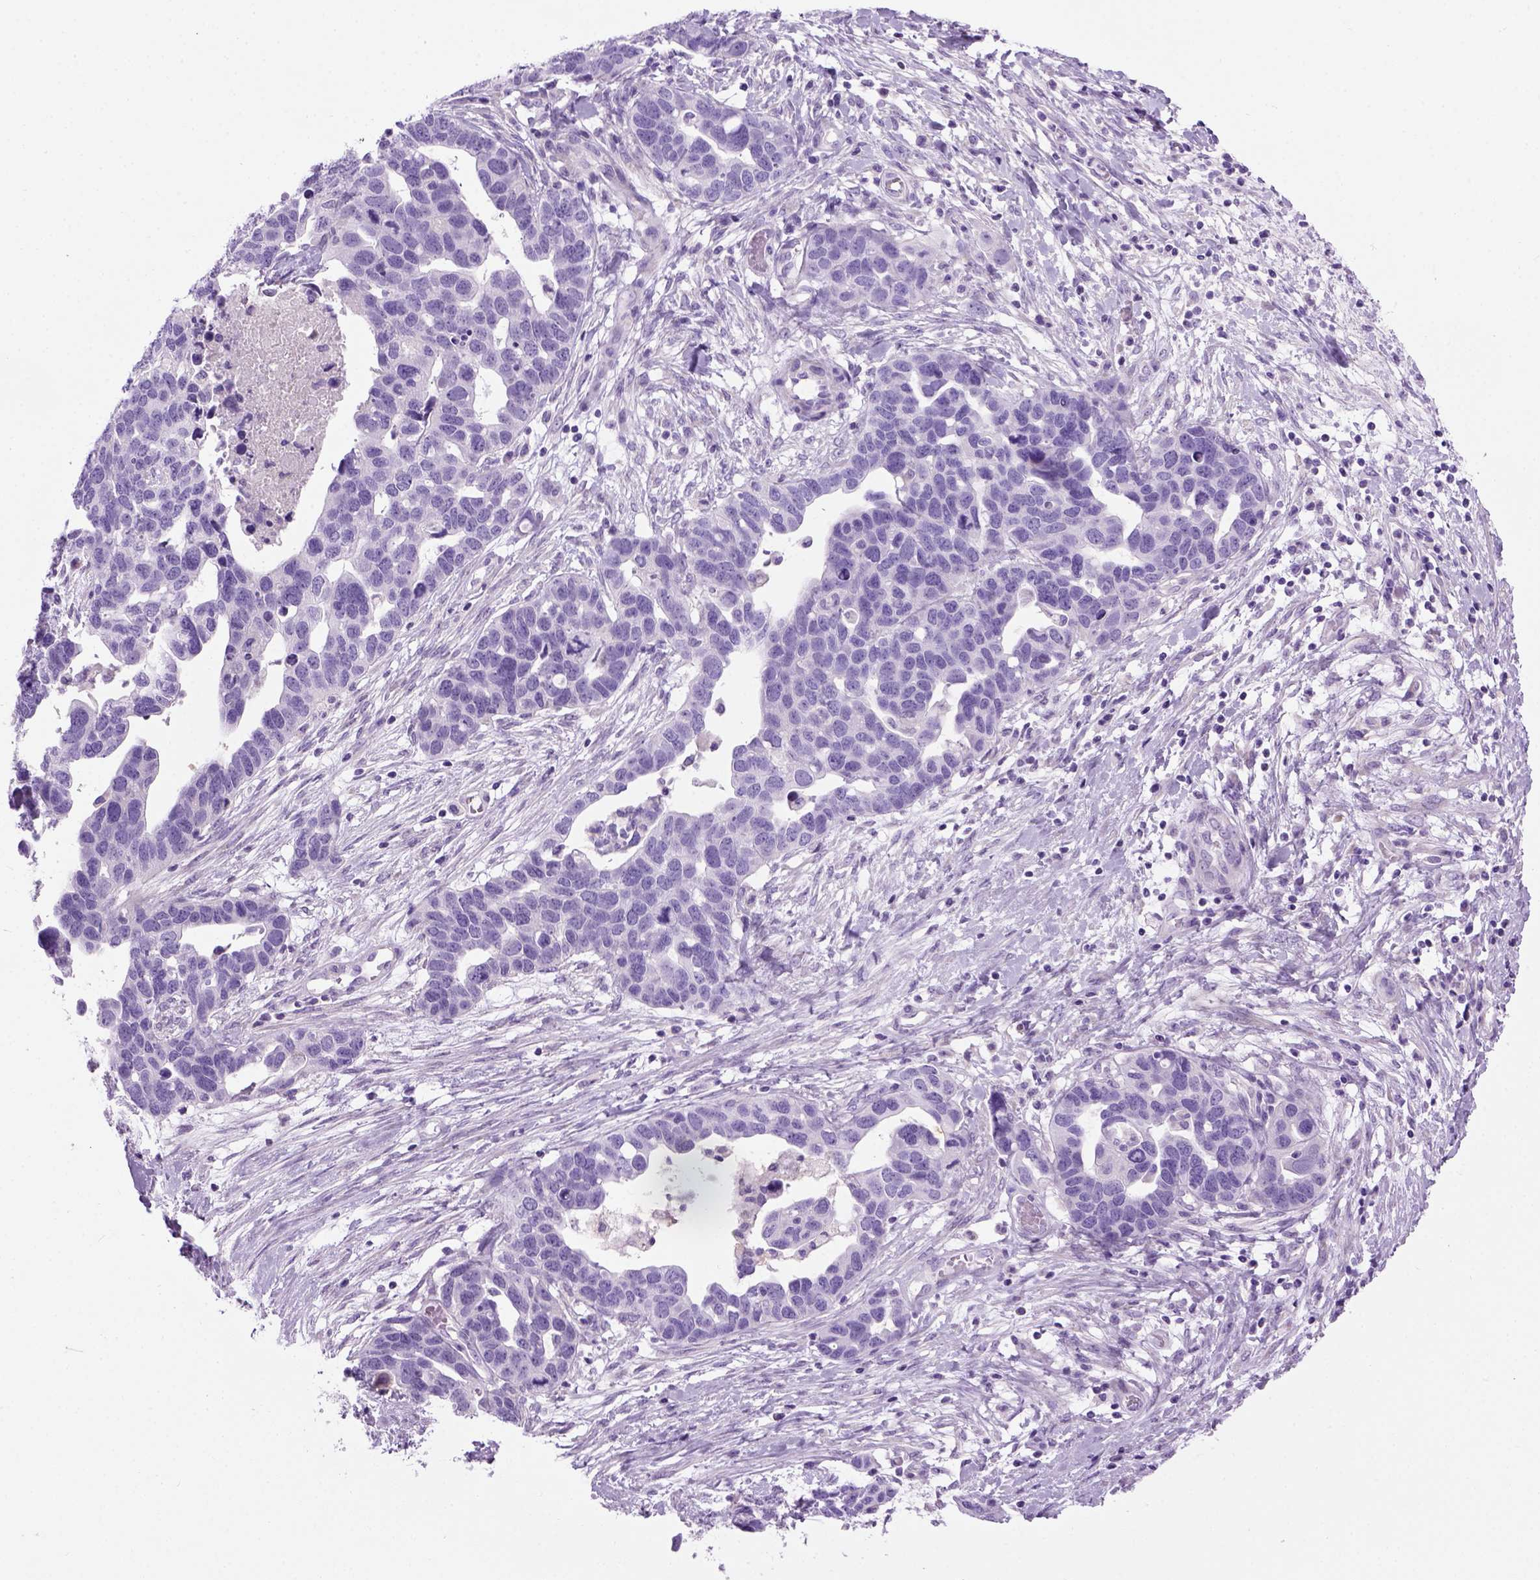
{"staining": {"intensity": "negative", "quantity": "none", "location": "none"}, "tissue": "ovarian cancer", "cell_type": "Tumor cells", "image_type": "cancer", "snomed": [{"axis": "morphology", "description": "Cystadenocarcinoma, serous, NOS"}, {"axis": "topography", "description": "Ovary"}], "caption": "This photomicrograph is of ovarian cancer stained with IHC to label a protein in brown with the nuclei are counter-stained blue. There is no staining in tumor cells. (DAB (3,3'-diaminobenzidine) immunohistochemistry (IHC) visualized using brightfield microscopy, high magnification).", "gene": "GABRB2", "patient": {"sex": "female", "age": 54}}